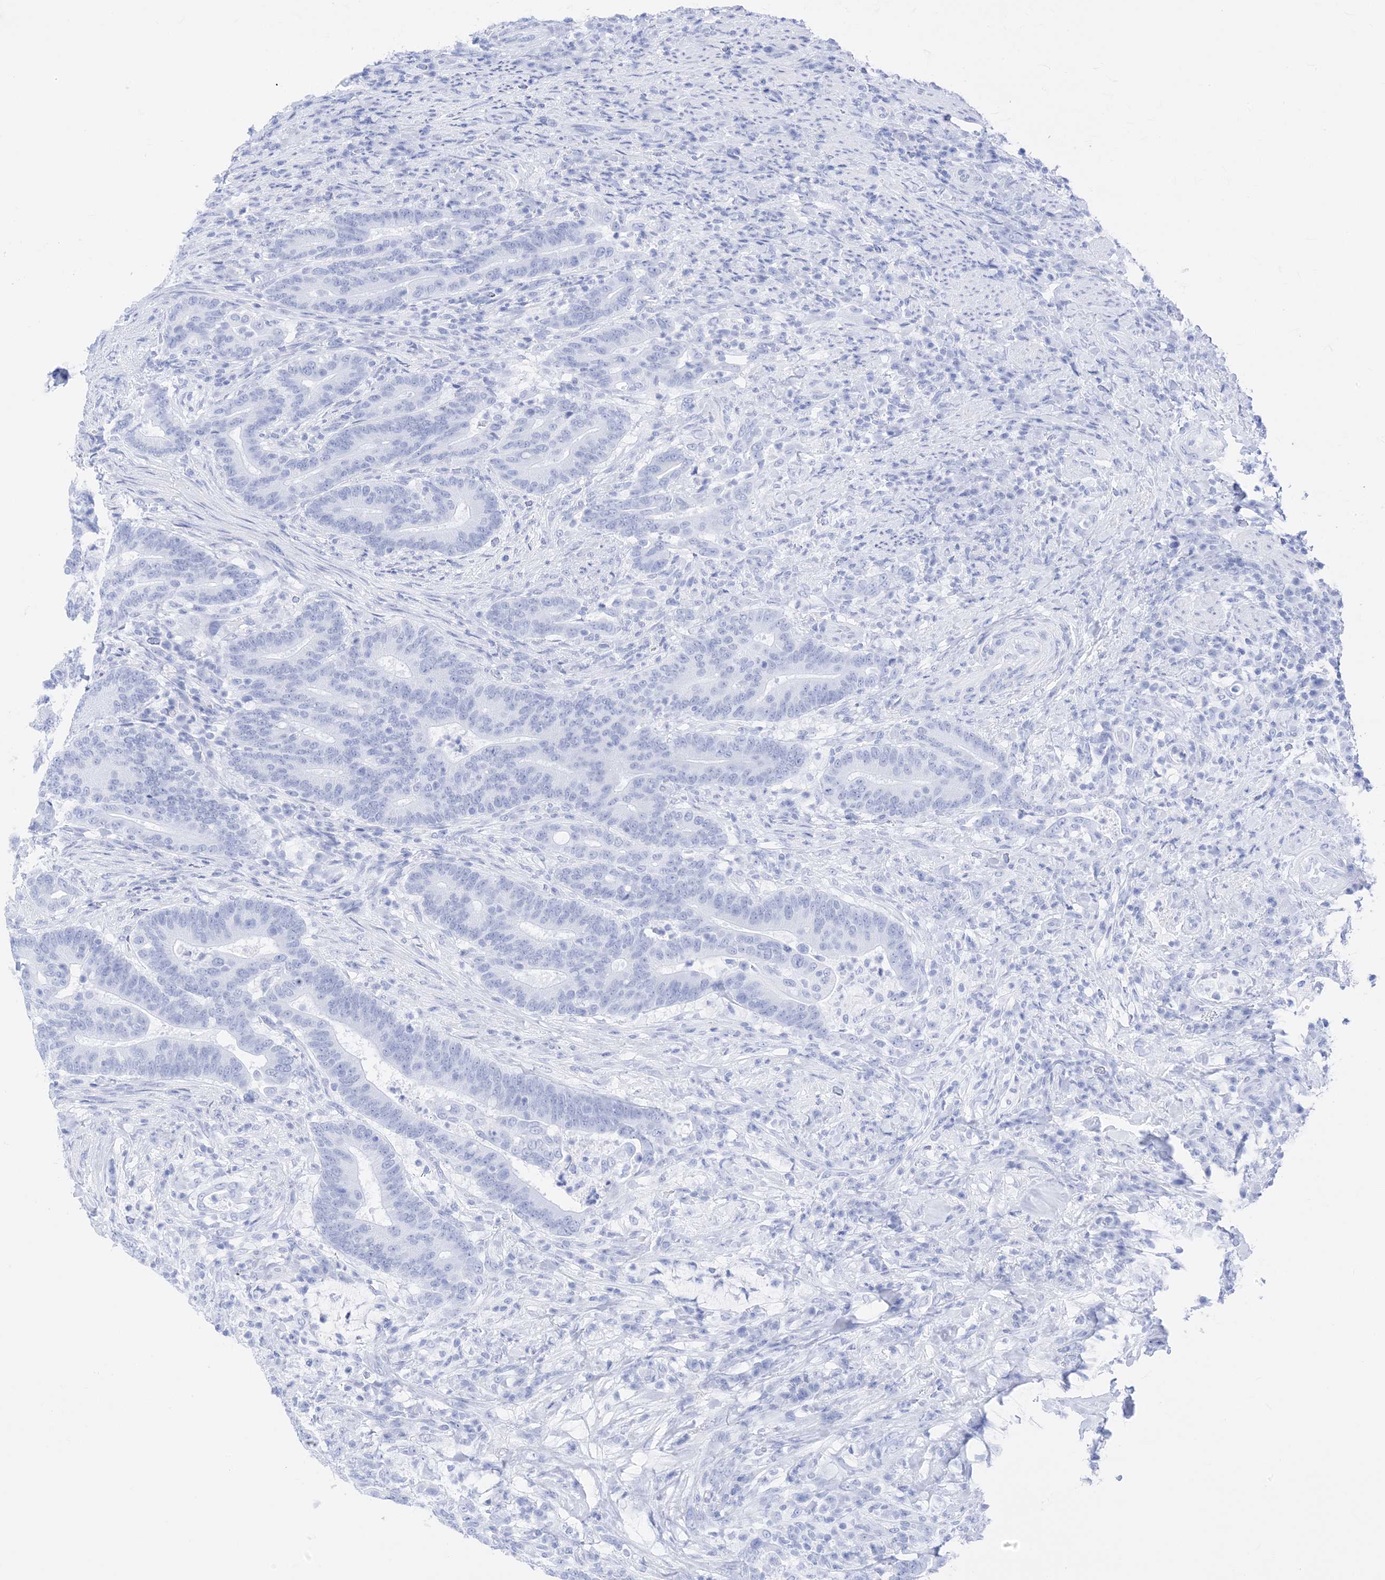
{"staining": {"intensity": "negative", "quantity": "none", "location": "none"}, "tissue": "colorectal cancer", "cell_type": "Tumor cells", "image_type": "cancer", "snomed": [{"axis": "morphology", "description": "Adenocarcinoma, NOS"}, {"axis": "topography", "description": "Colon"}], "caption": "Micrograph shows no significant protein staining in tumor cells of adenocarcinoma (colorectal).", "gene": "MUC17", "patient": {"sex": "female", "age": 66}}